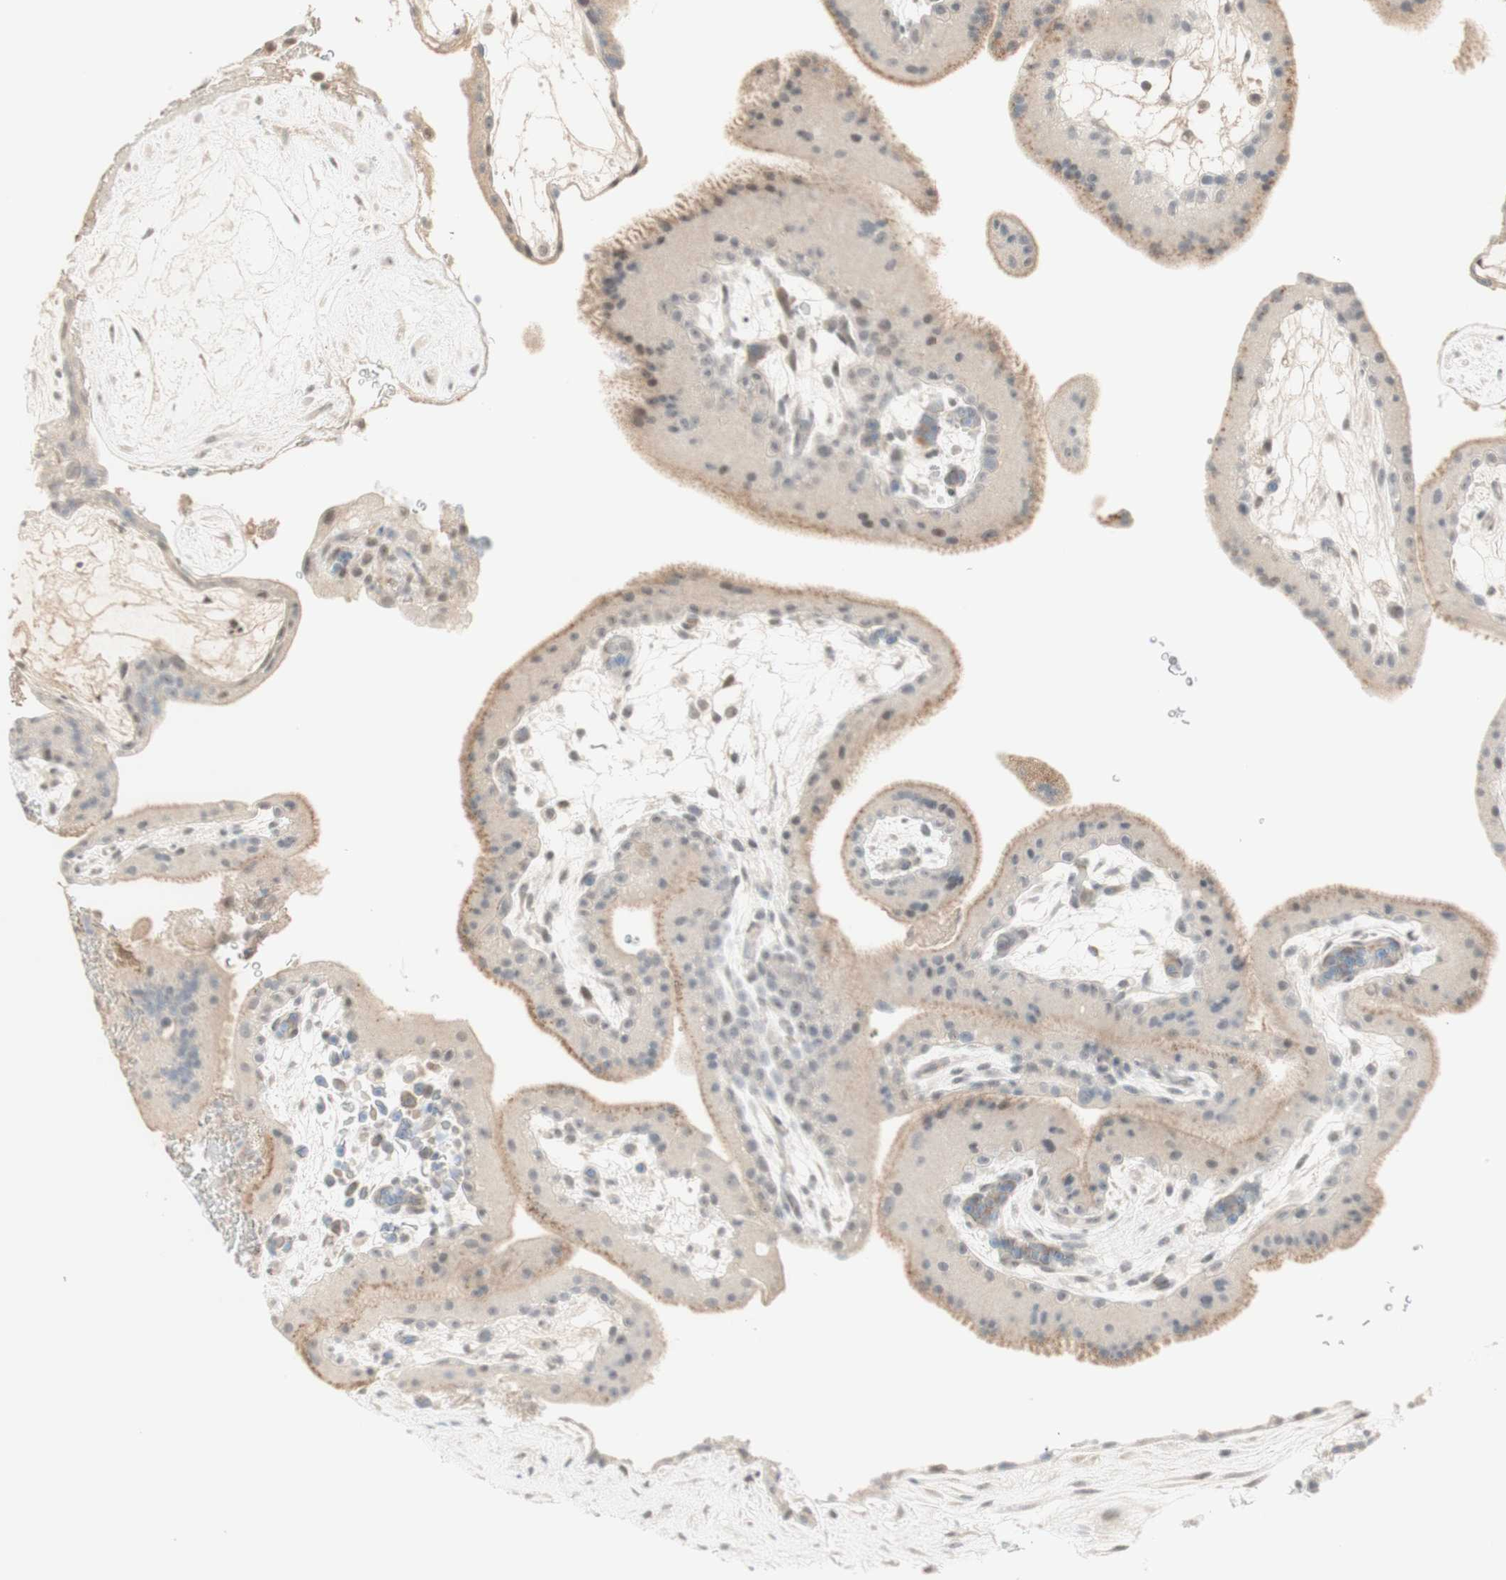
{"staining": {"intensity": "weak", "quantity": ">75%", "location": "cytoplasmic/membranous"}, "tissue": "placenta", "cell_type": "Decidual cells", "image_type": "normal", "snomed": [{"axis": "morphology", "description": "Normal tissue, NOS"}, {"axis": "topography", "description": "Placenta"}], "caption": "Weak cytoplasmic/membranous protein expression is identified in approximately >75% of decidual cells in placenta. Nuclei are stained in blue.", "gene": "PLCD4", "patient": {"sex": "female", "age": 19}}